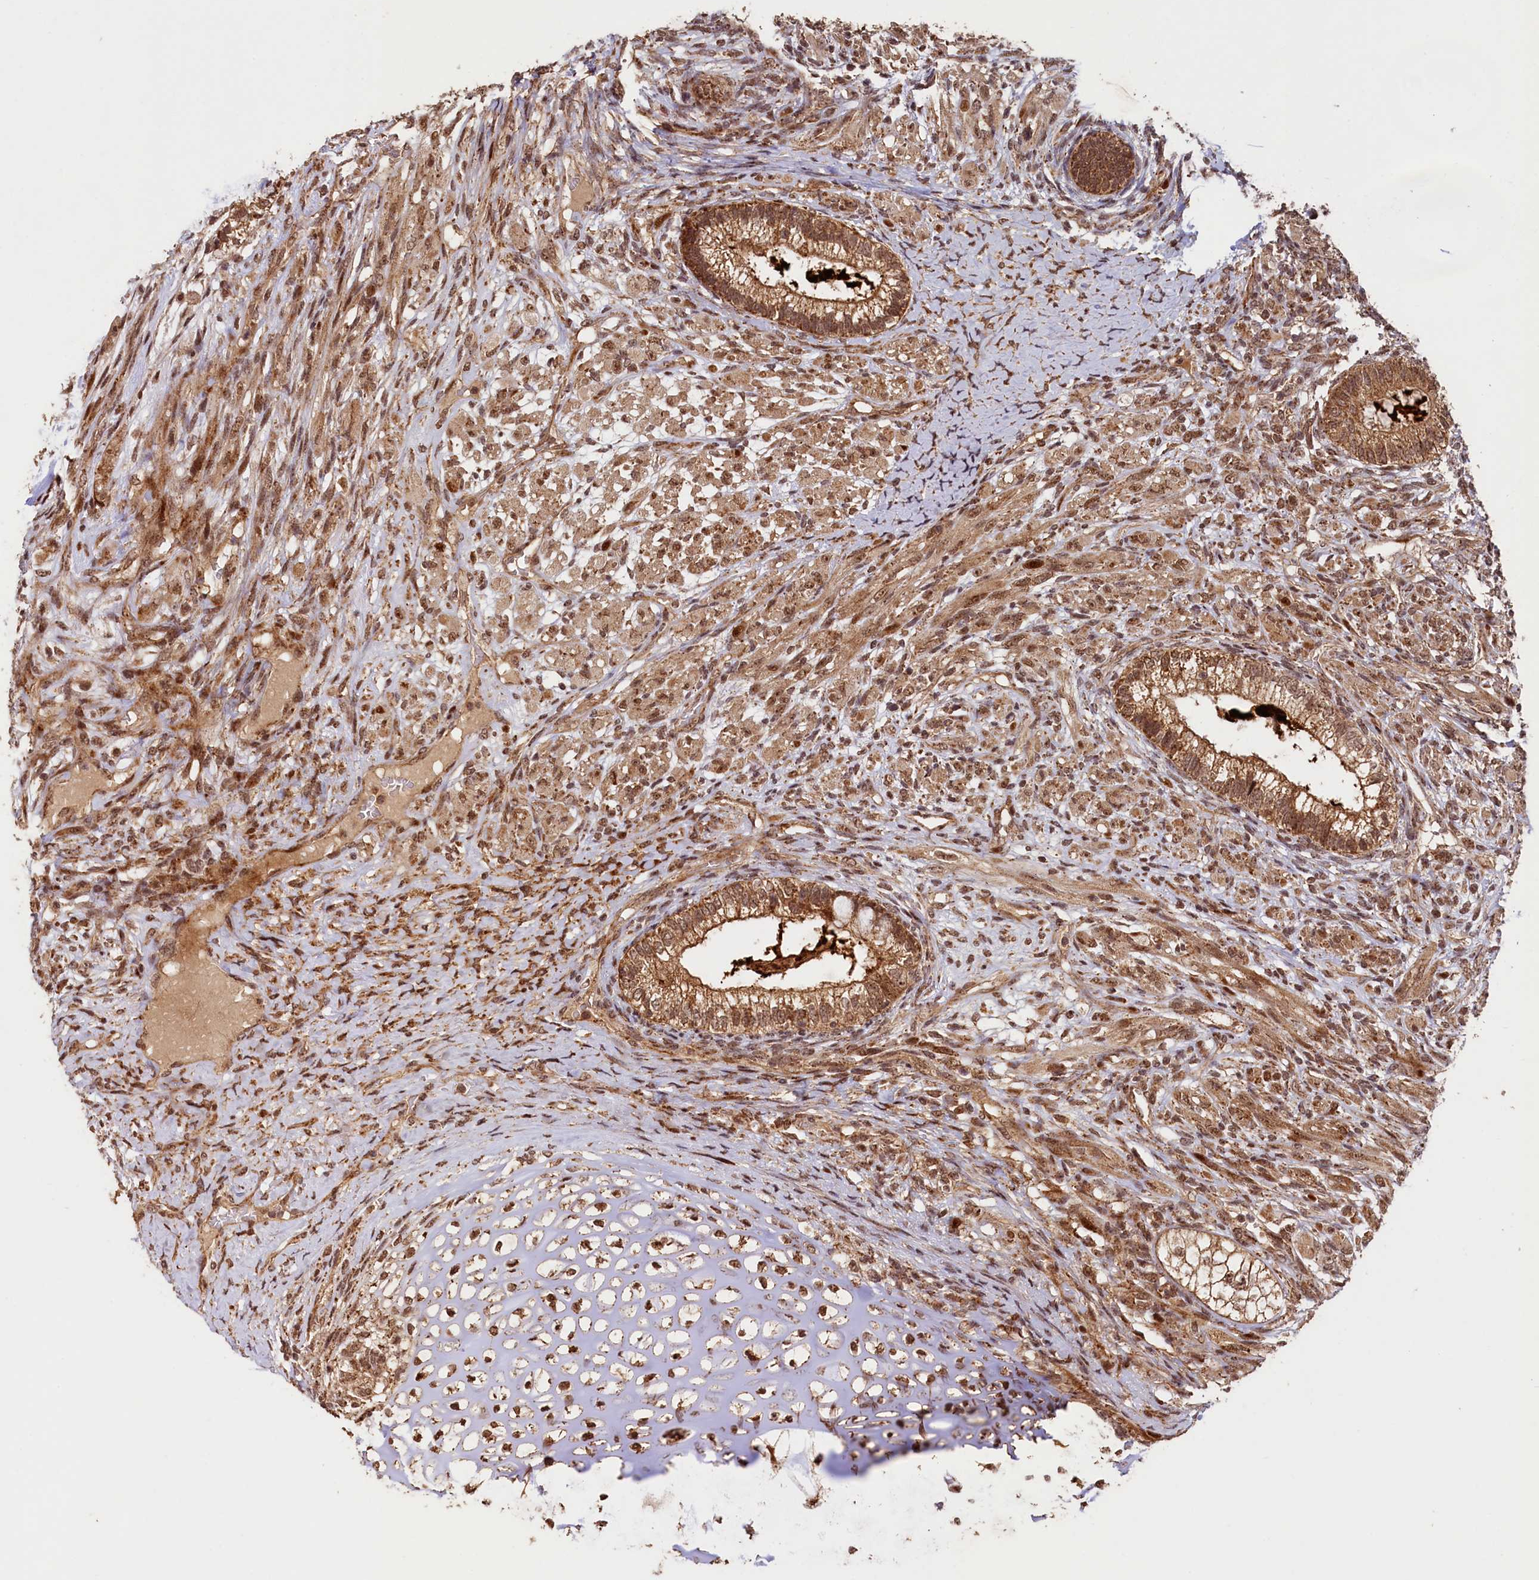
{"staining": {"intensity": "moderate", "quantity": ">75%", "location": "cytoplasmic/membranous,nuclear"}, "tissue": "testis cancer", "cell_type": "Tumor cells", "image_type": "cancer", "snomed": [{"axis": "morphology", "description": "Seminoma, NOS"}, {"axis": "morphology", "description": "Carcinoma, Embryonal, NOS"}, {"axis": "topography", "description": "Testis"}], "caption": "Testis cancer stained with immunohistochemistry displays moderate cytoplasmic/membranous and nuclear positivity in approximately >75% of tumor cells. The protein of interest is shown in brown color, while the nuclei are stained blue.", "gene": "SHPRH", "patient": {"sex": "male", "age": 28}}